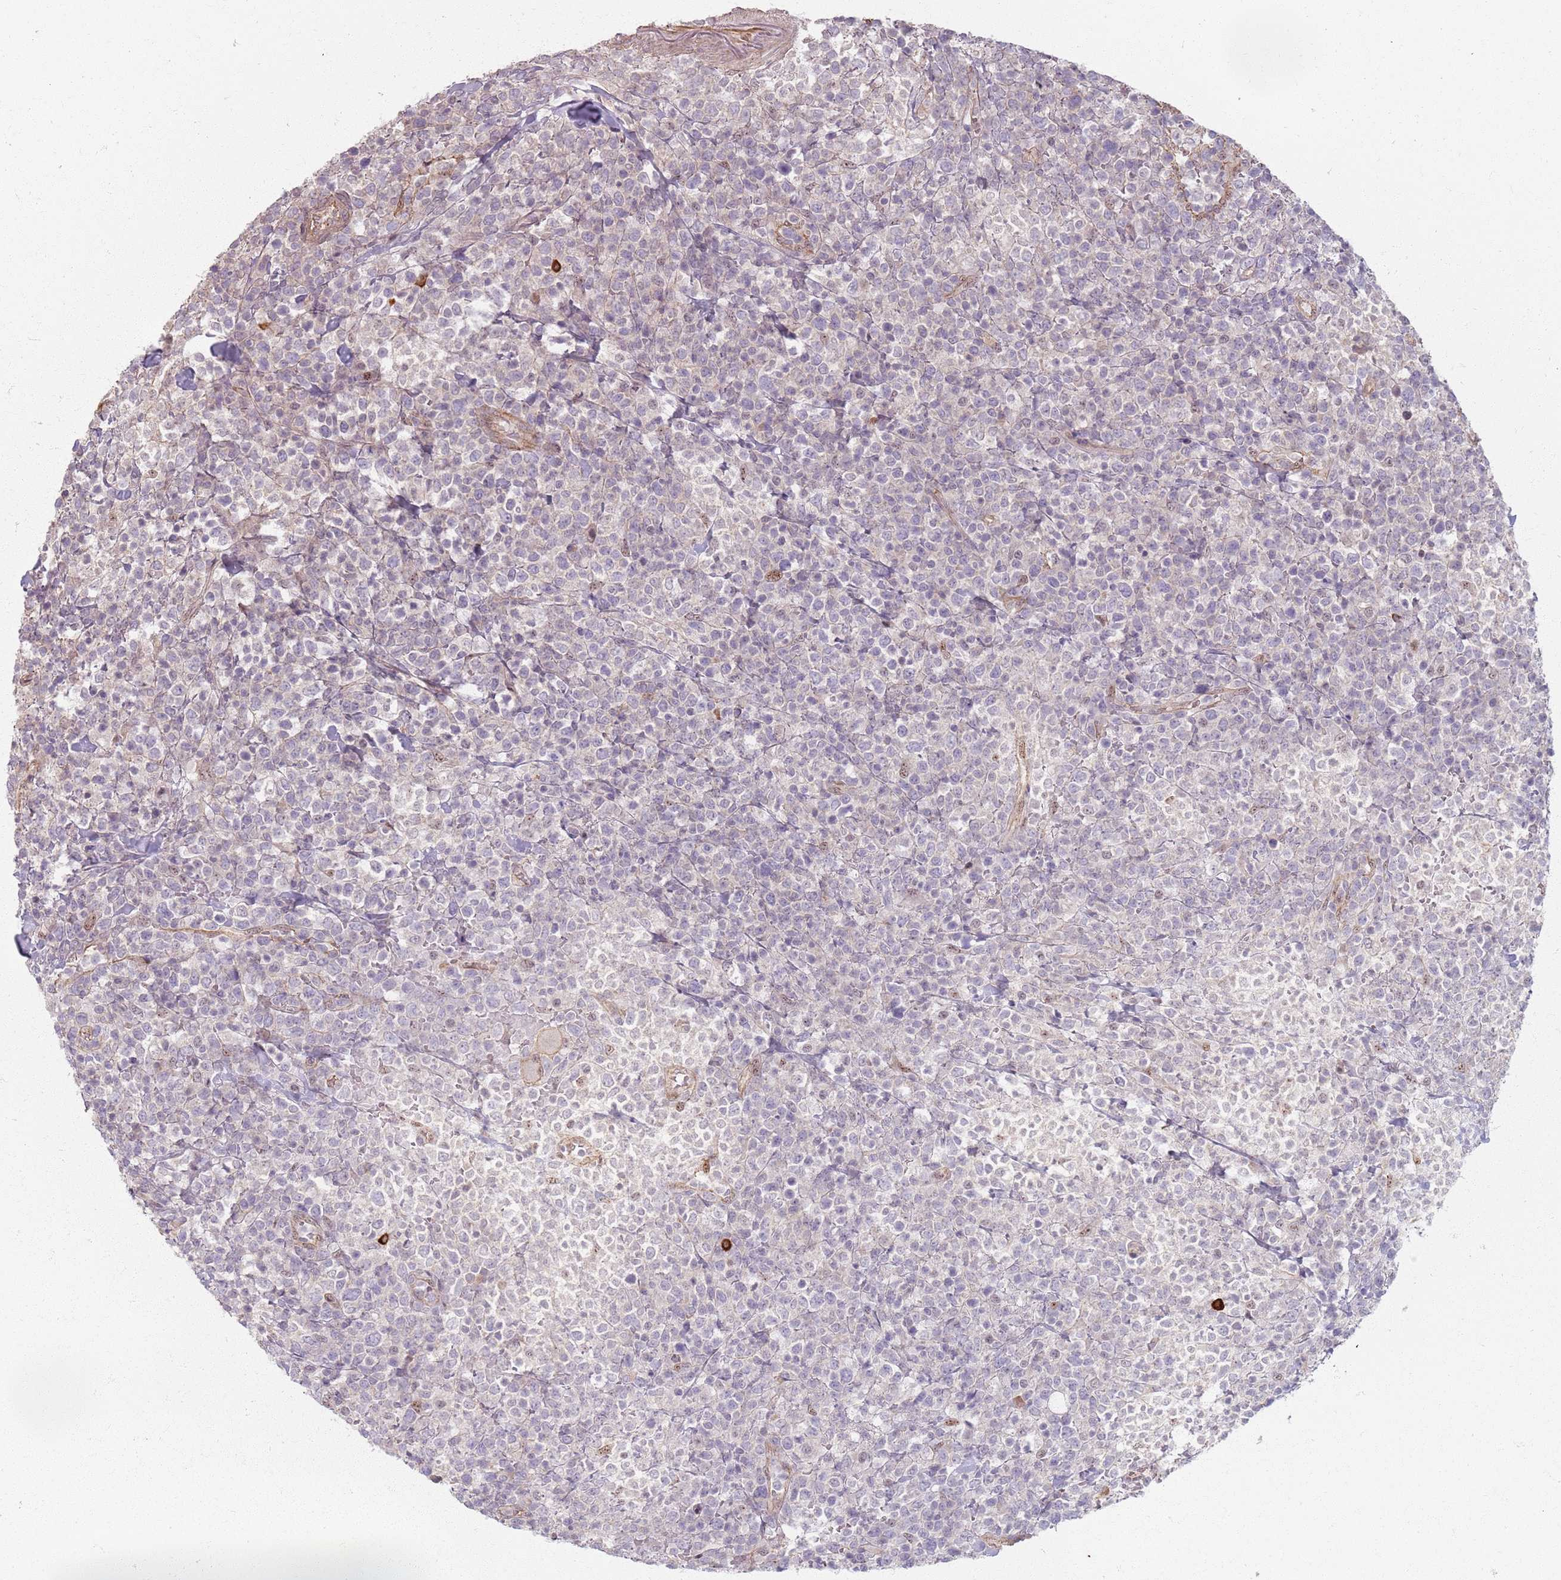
{"staining": {"intensity": "negative", "quantity": "none", "location": "none"}, "tissue": "lymphoma", "cell_type": "Tumor cells", "image_type": "cancer", "snomed": [{"axis": "morphology", "description": "Malignant lymphoma, non-Hodgkin's type, High grade"}, {"axis": "topography", "description": "Colon"}], "caption": "High-grade malignant lymphoma, non-Hodgkin's type stained for a protein using immunohistochemistry (IHC) reveals no staining tumor cells.", "gene": "KCNA5", "patient": {"sex": "female", "age": 53}}